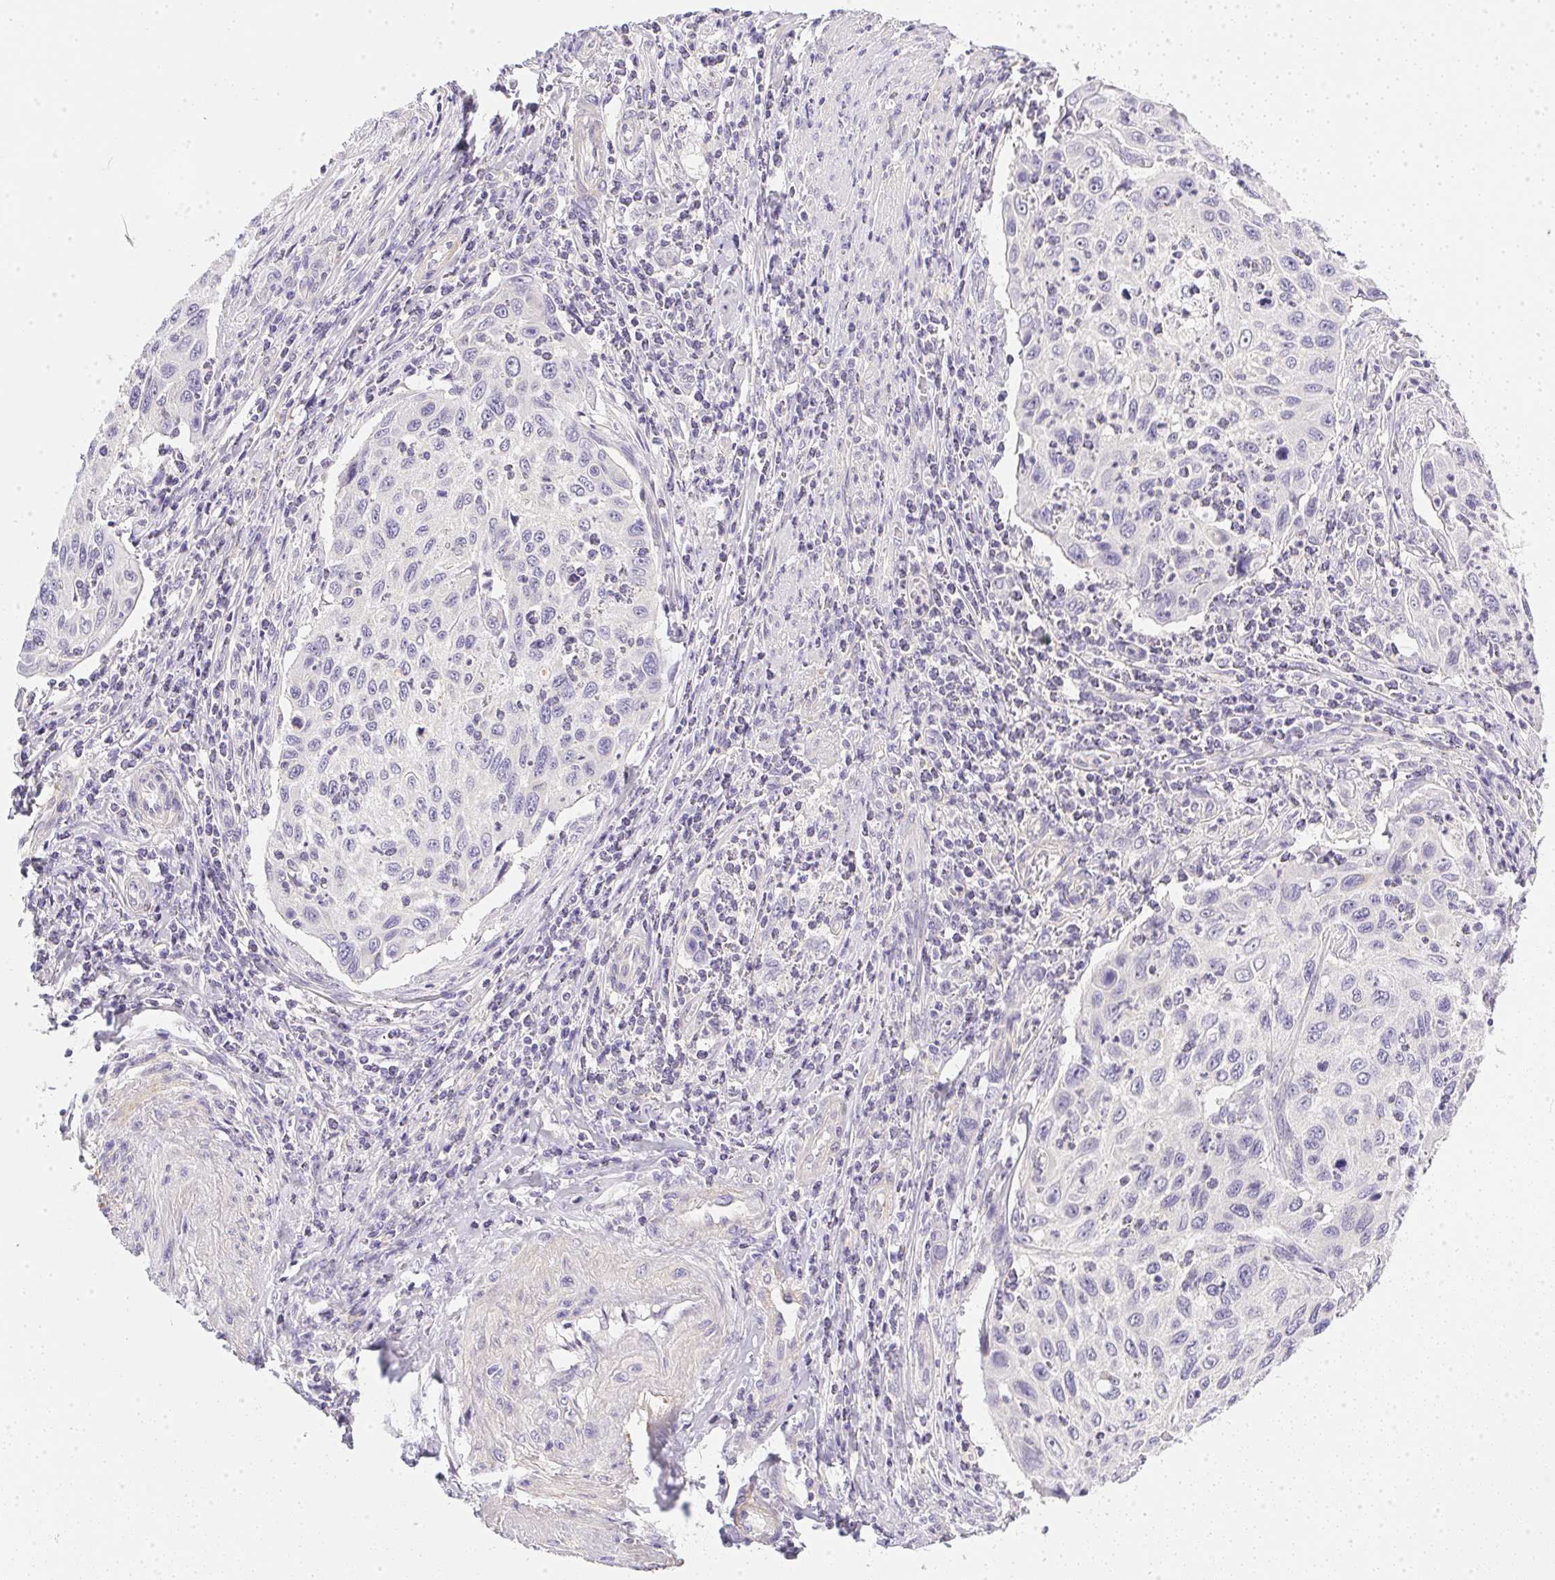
{"staining": {"intensity": "negative", "quantity": "none", "location": "none"}, "tissue": "cervical cancer", "cell_type": "Tumor cells", "image_type": "cancer", "snomed": [{"axis": "morphology", "description": "Squamous cell carcinoma, NOS"}, {"axis": "topography", "description": "Cervix"}], "caption": "A high-resolution photomicrograph shows immunohistochemistry (IHC) staining of cervical cancer, which demonstrates no significant staining in tumor cells.", "gene": "SLC17A7", "patient": {"sex": "female", "age": 70}}